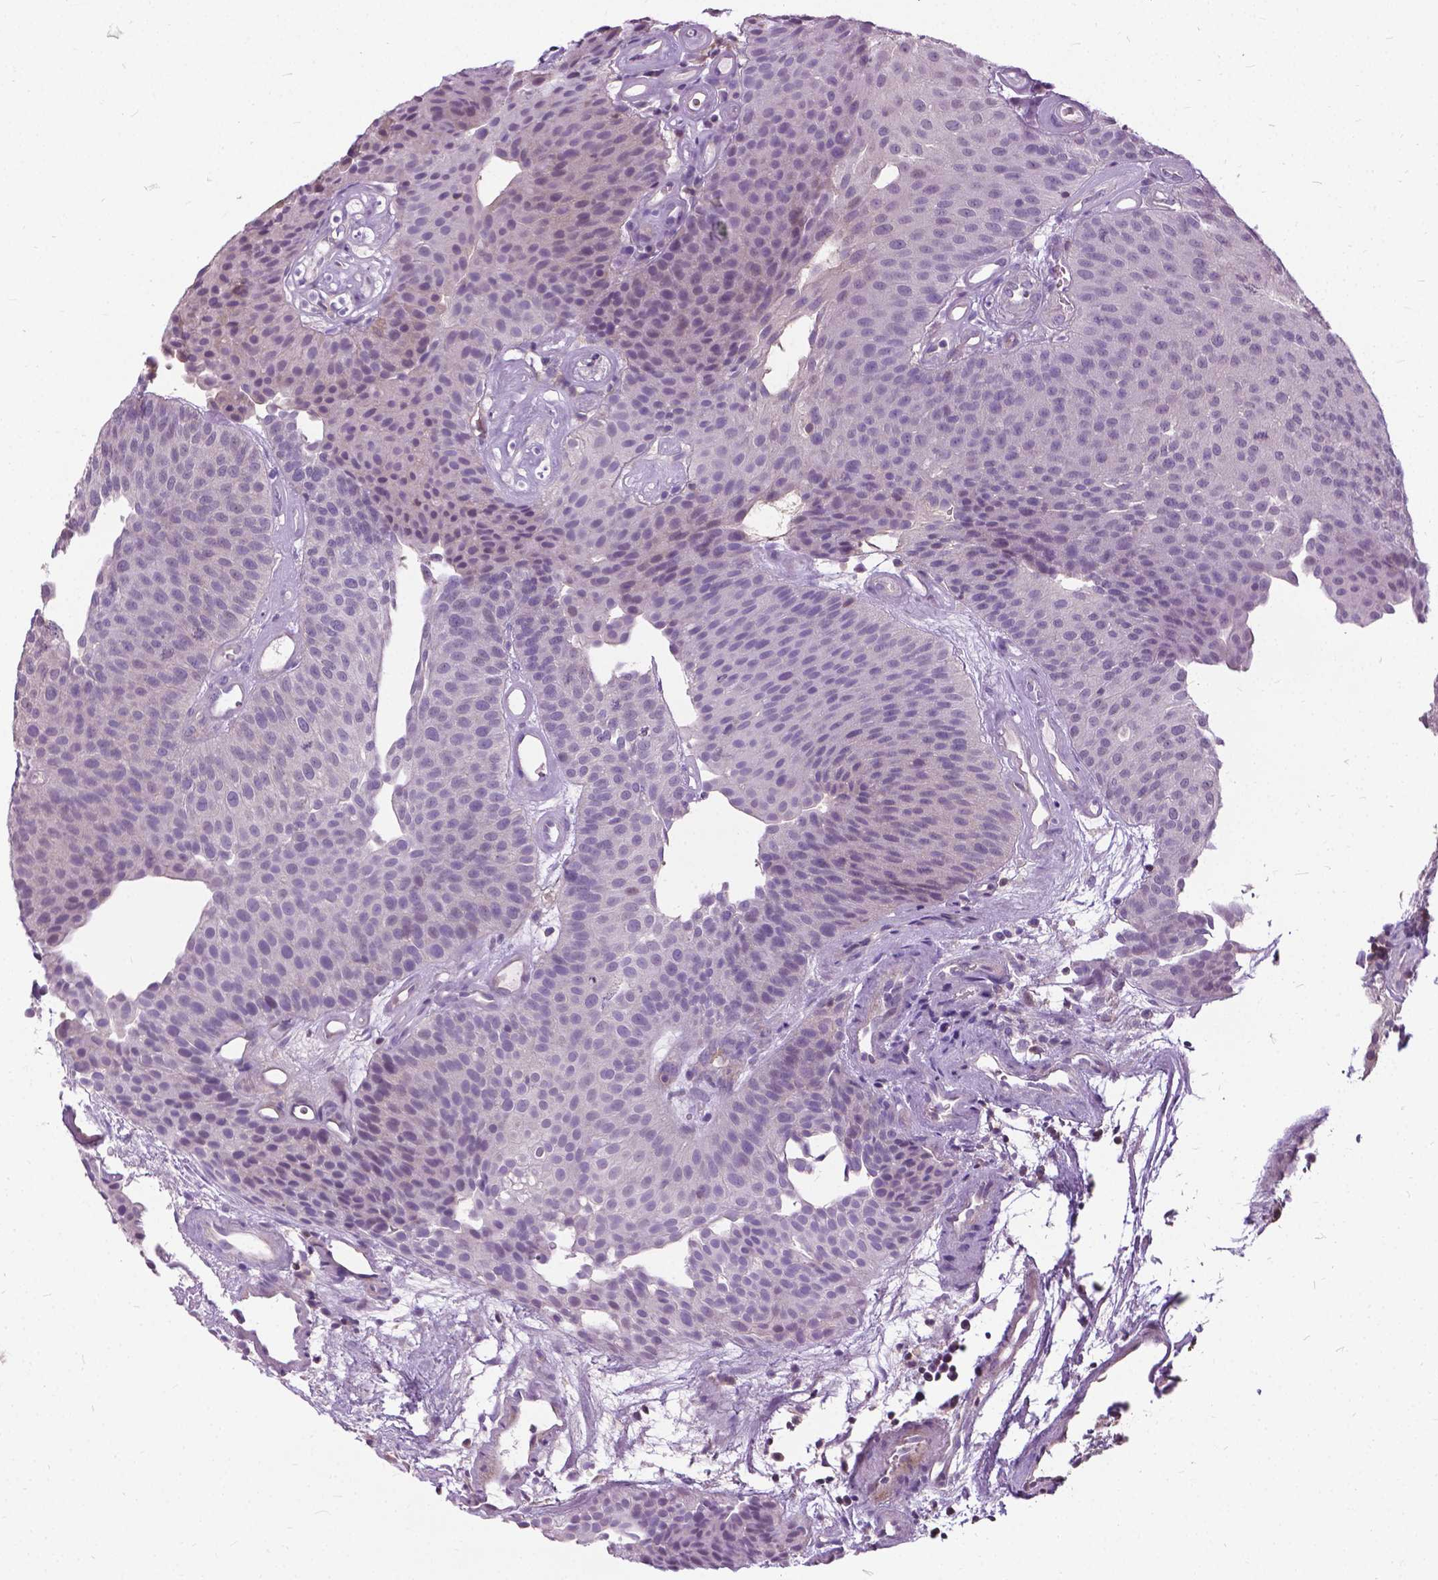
{"staining": {"intensity": "negative", "quantity": "none", "location": "none"}, "tissue": "urothelial cancer", "cell_type": "Tumor cells", "image_type": "cancer", "snomed": [{"axis": "morphology", "description": "Urothelial carcinoma, Low grade"}, {"axis": "topography", "description": "Urinary bladder"}], "caption": "A photomicrograph of human urothelial carcinoma (low-grade) is negative for staining in tumor cells.", "gene": "JAK3", "patient": {"sex": "female", "age": 87}}